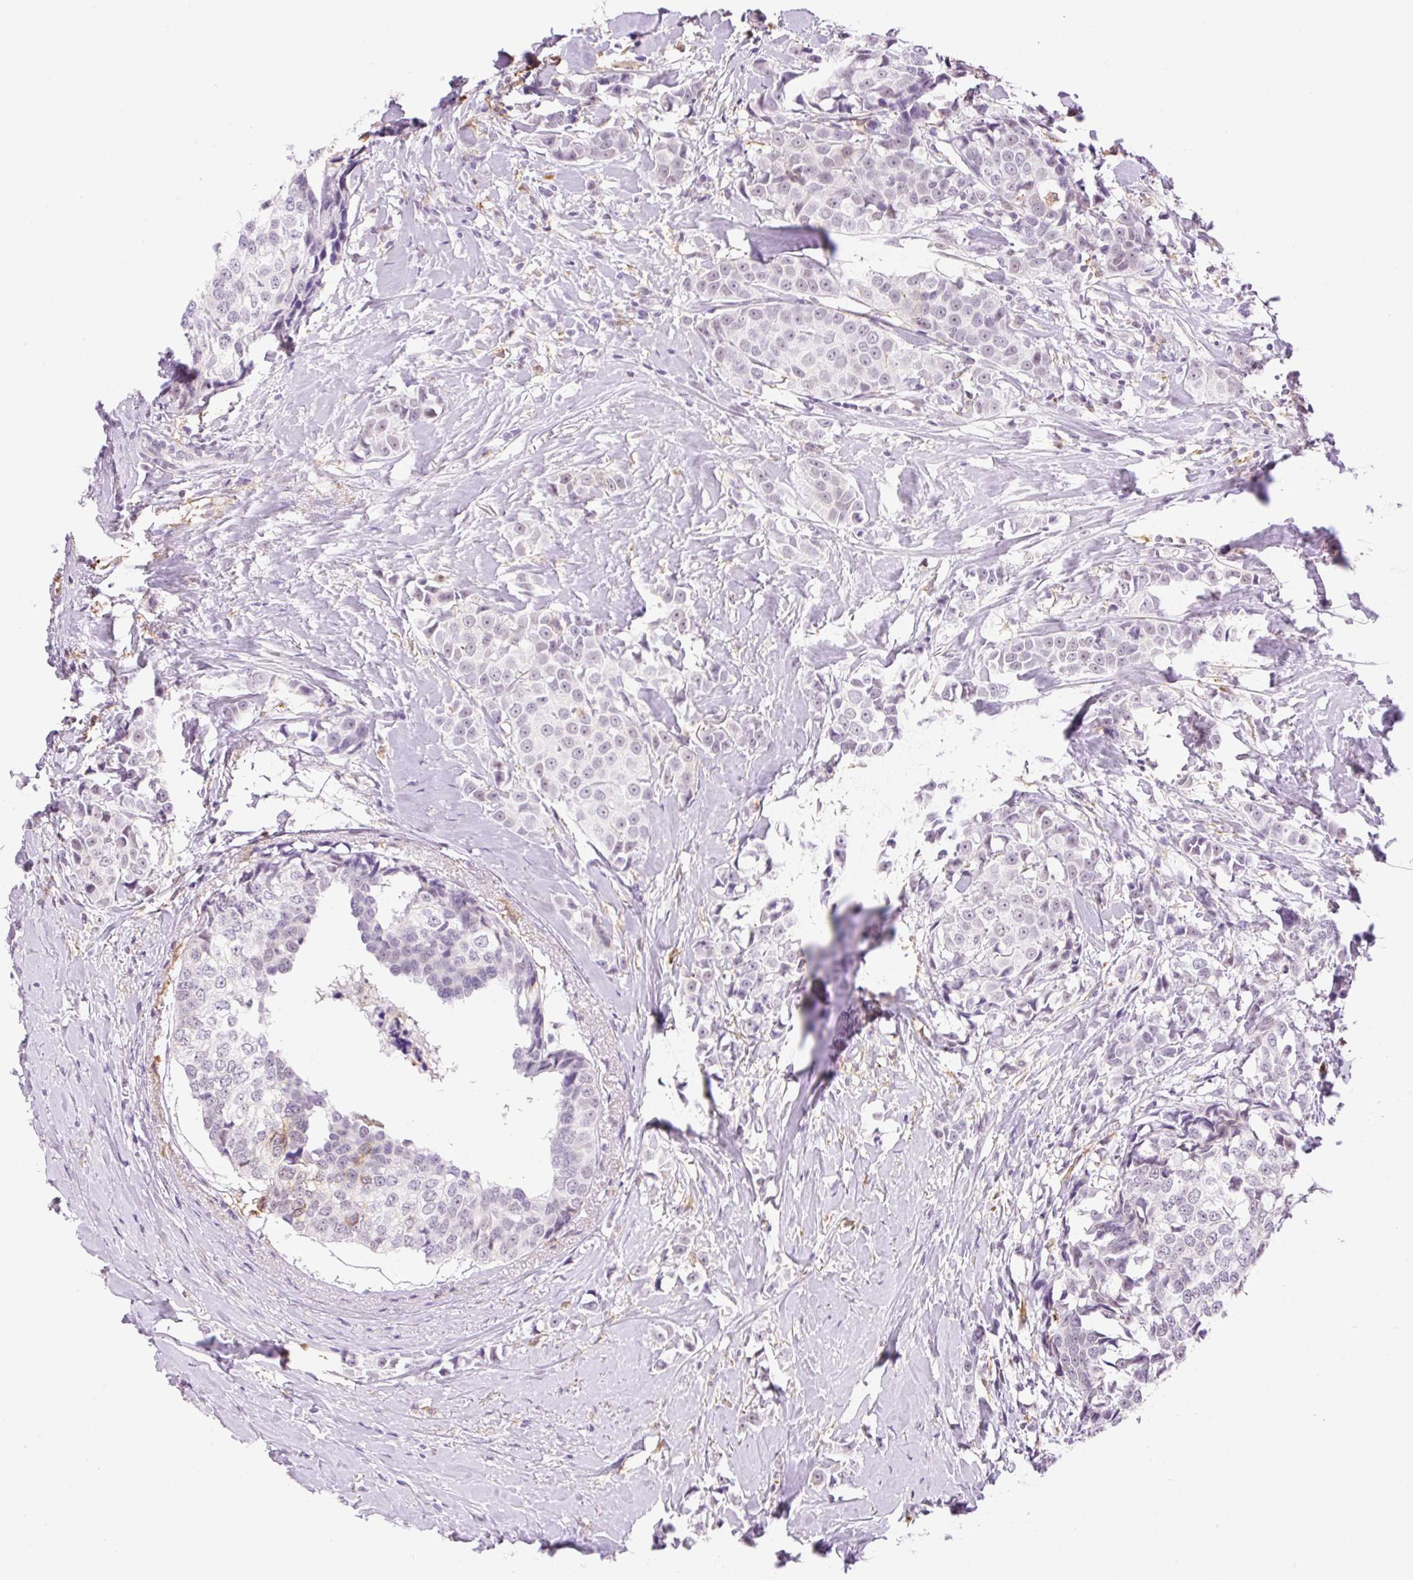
{"staining": {"intensity": "negative", "quantity": "none", "location": "none"}, "tissue": "breast cancer", "cell_type": "Tumor cells", "image_type": "cancer", "snomed": [{"axis": "morphology", "description": "Duct carcinoma"}, {"axis": "topography", "description": "Breast"}], "caption": "IHC micrograph of invasive ductal carcinoma (breast) stained for a protein (brown), which exhibits no expression in tumor cells.", "gene": "PALM3", "patient": {"sex": "female", "age": 80}}